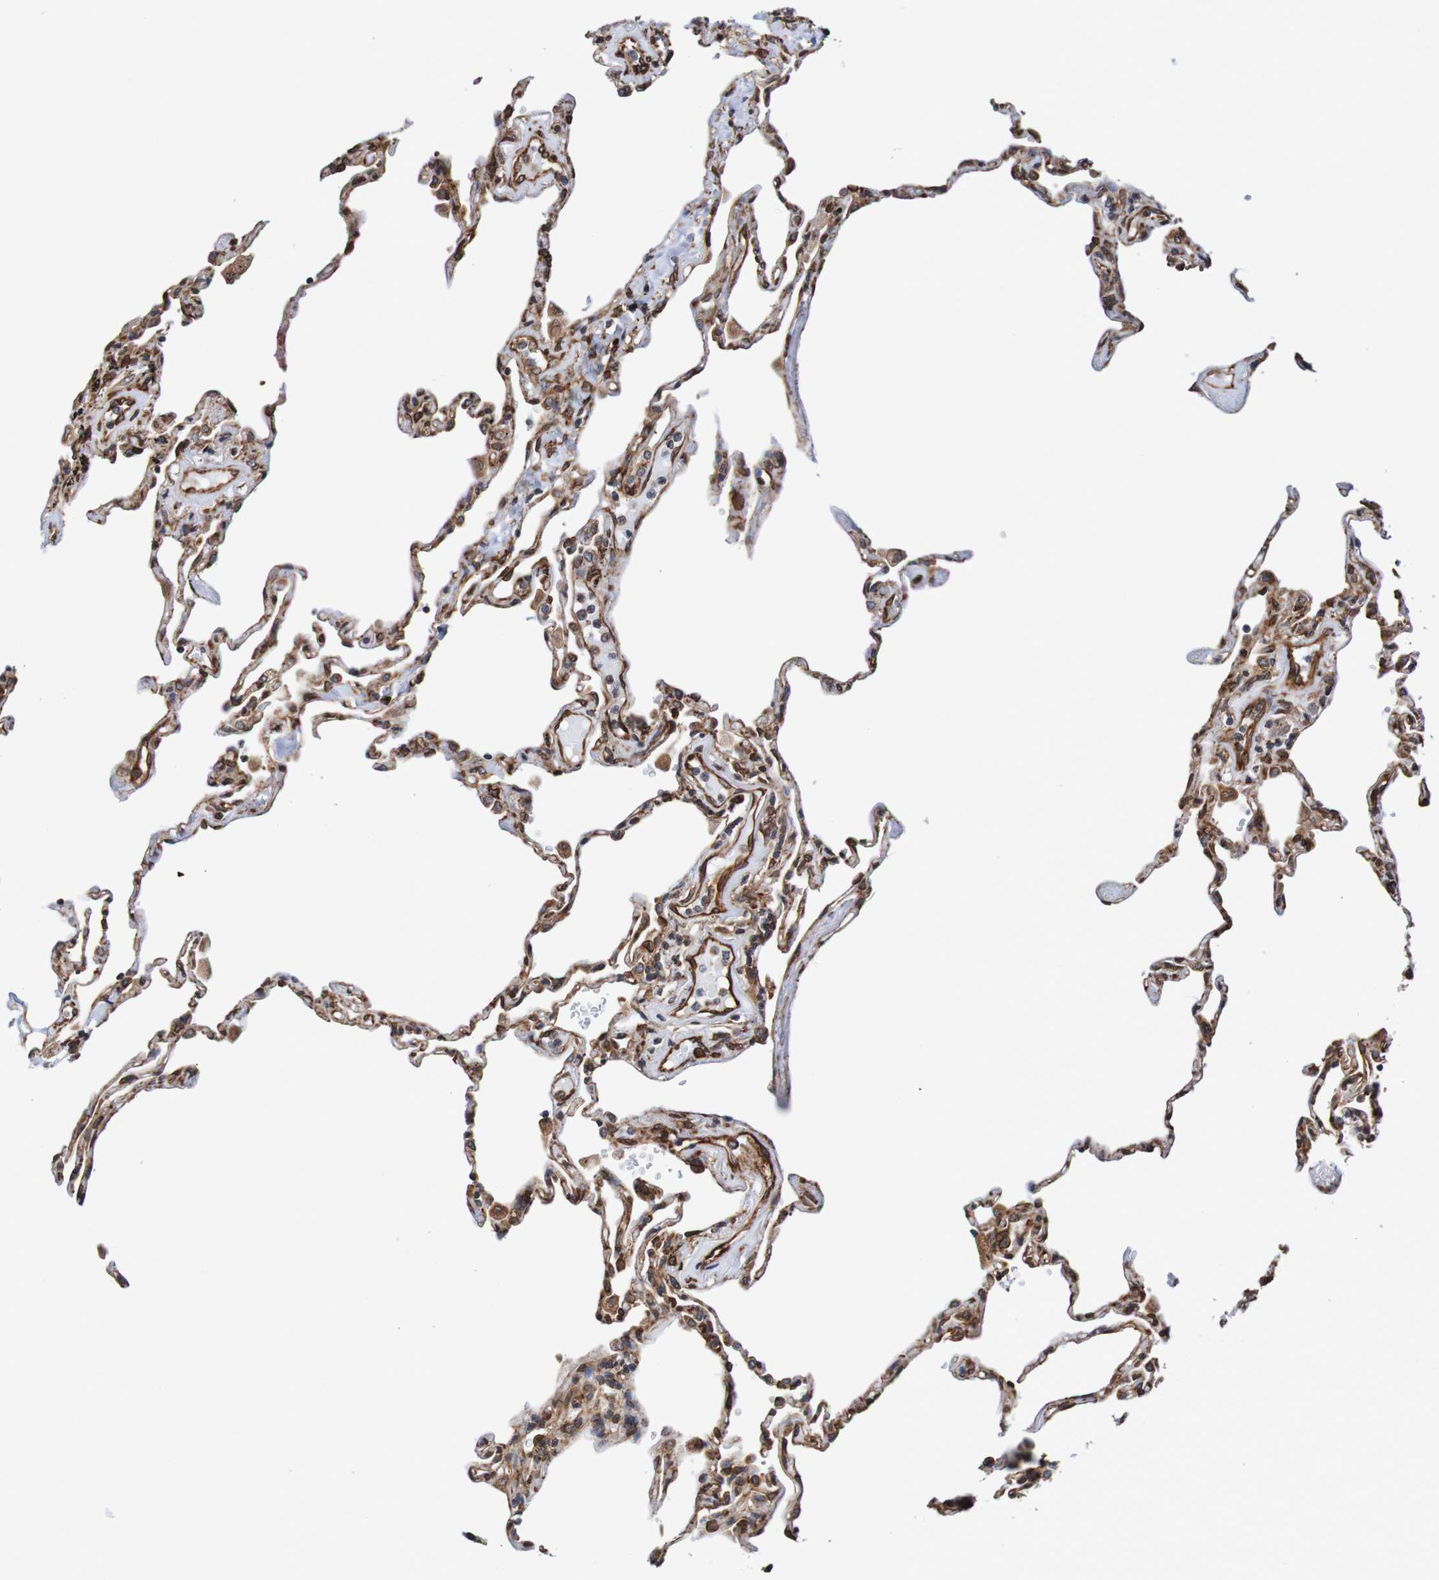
{"staining": {"intensity": "strong", "quantity": ">75%", "location": "cytoplasmic/membranous,nuclear"}, "tissue": "lung", "cell_type": "Alveolar cells", "image_type": "normal", "snomed": [{"axis": "morphology", "description": "Normal tissue, NOS"}, {"axis": "topography", "description": "Lung"}], "caption": "IHC micrograph of benign lung stained for a protein (brown), which reveals high levels of strong cytoplasmic/membranous,nuclear expression in approximately >75% of alveolar cells.", "gene": "TMEM109", "patient": {"sex": "male", "age": 59}}